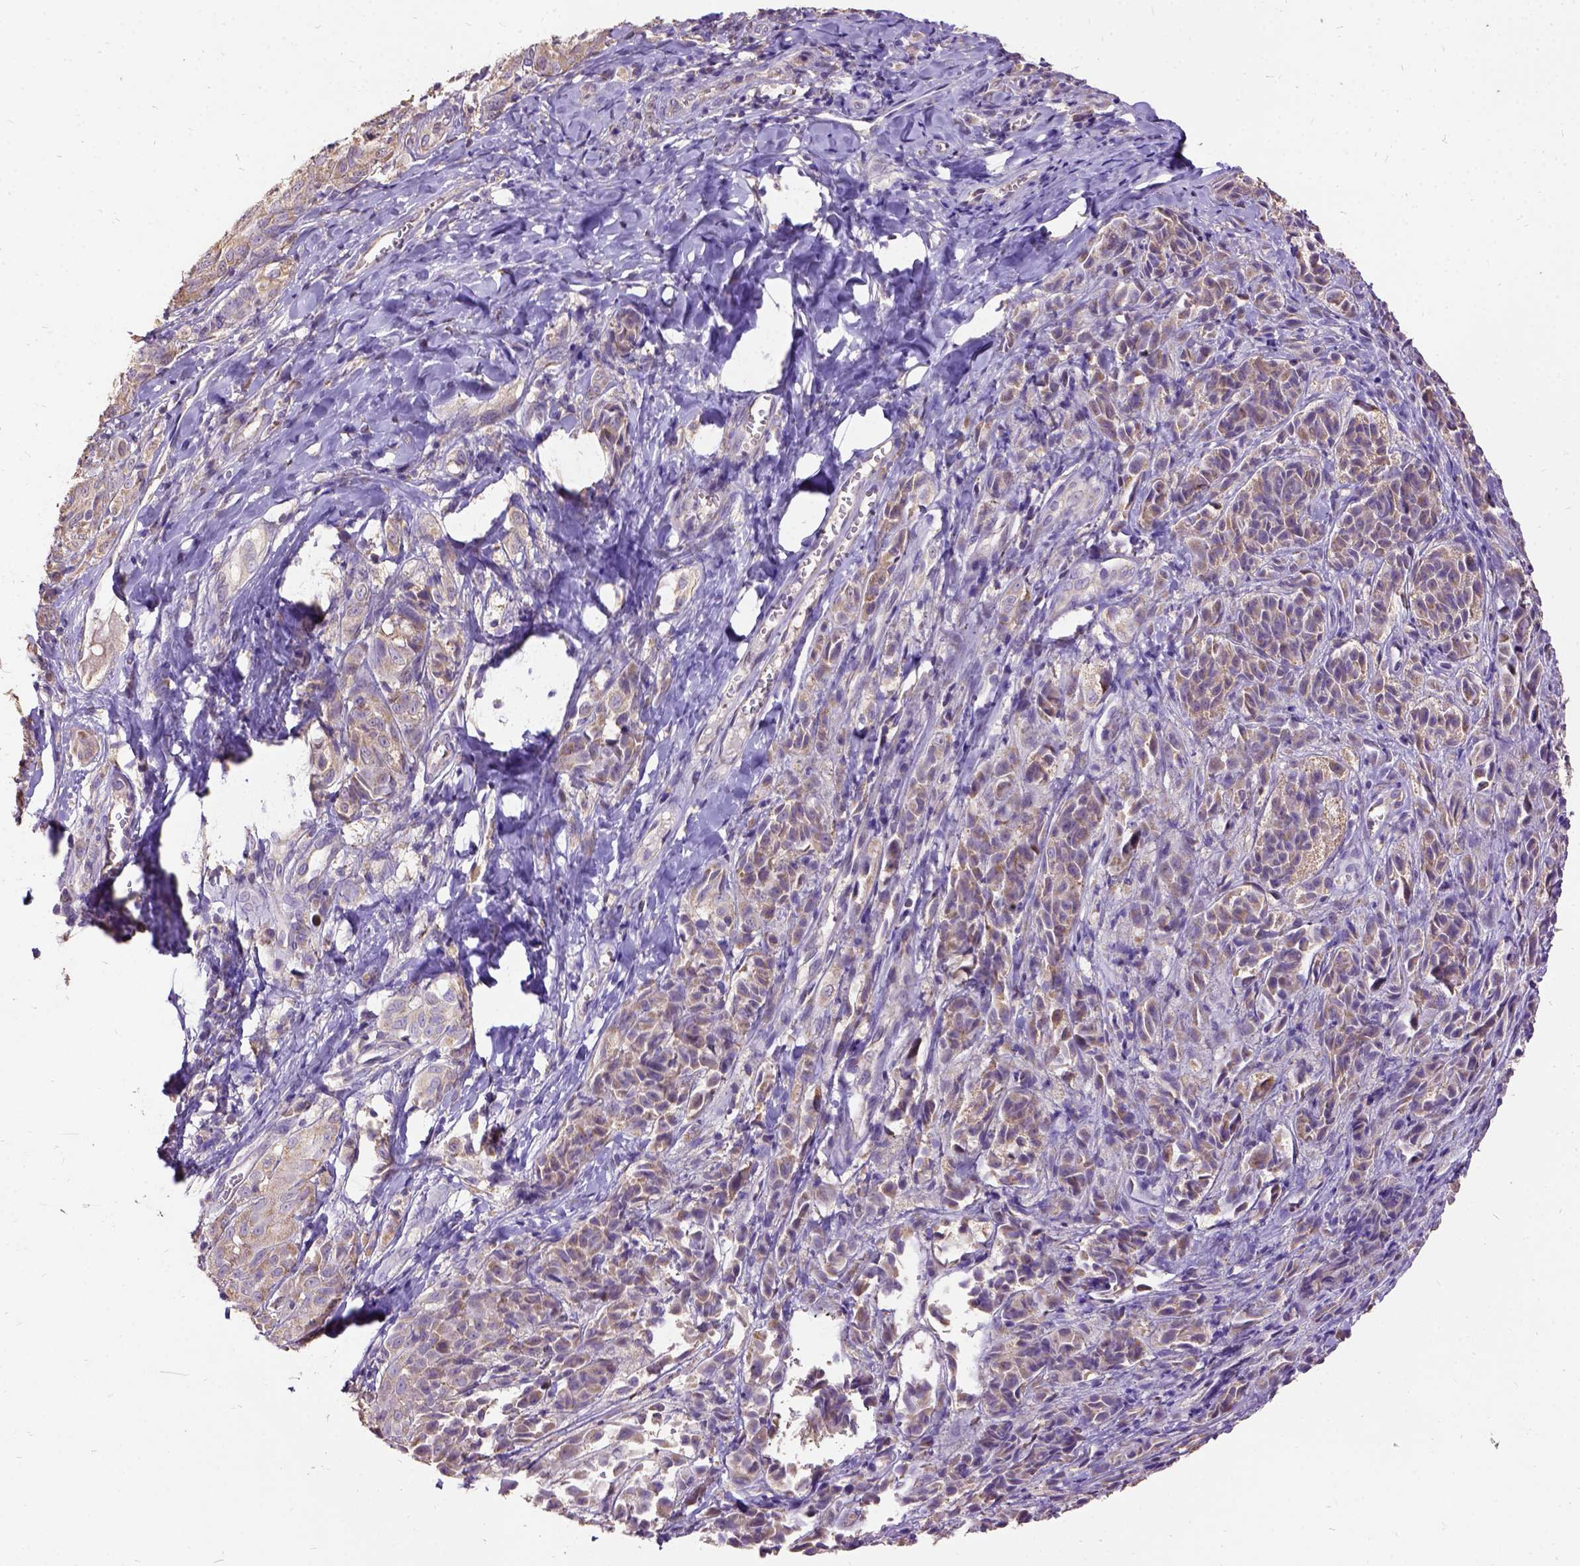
{"staining": {"intensity": "weak", "quantity": ">75%", "location": "cytoplasmic/membranous"}, "tissue": "melanoma", "cell_type": "Tumor cells", "image_type": "cancer", "snomed": [{"axis": "morphology", "description": "Malignant melanoma, NOS"}, {"axis": "topography", "description": "Skin"}], "caption": "Melanoma stained with a protein marker demonstrates weak staining in tumor cells.", "gene": "DQX1", "patient": {"sex": "male", "age": 89}}